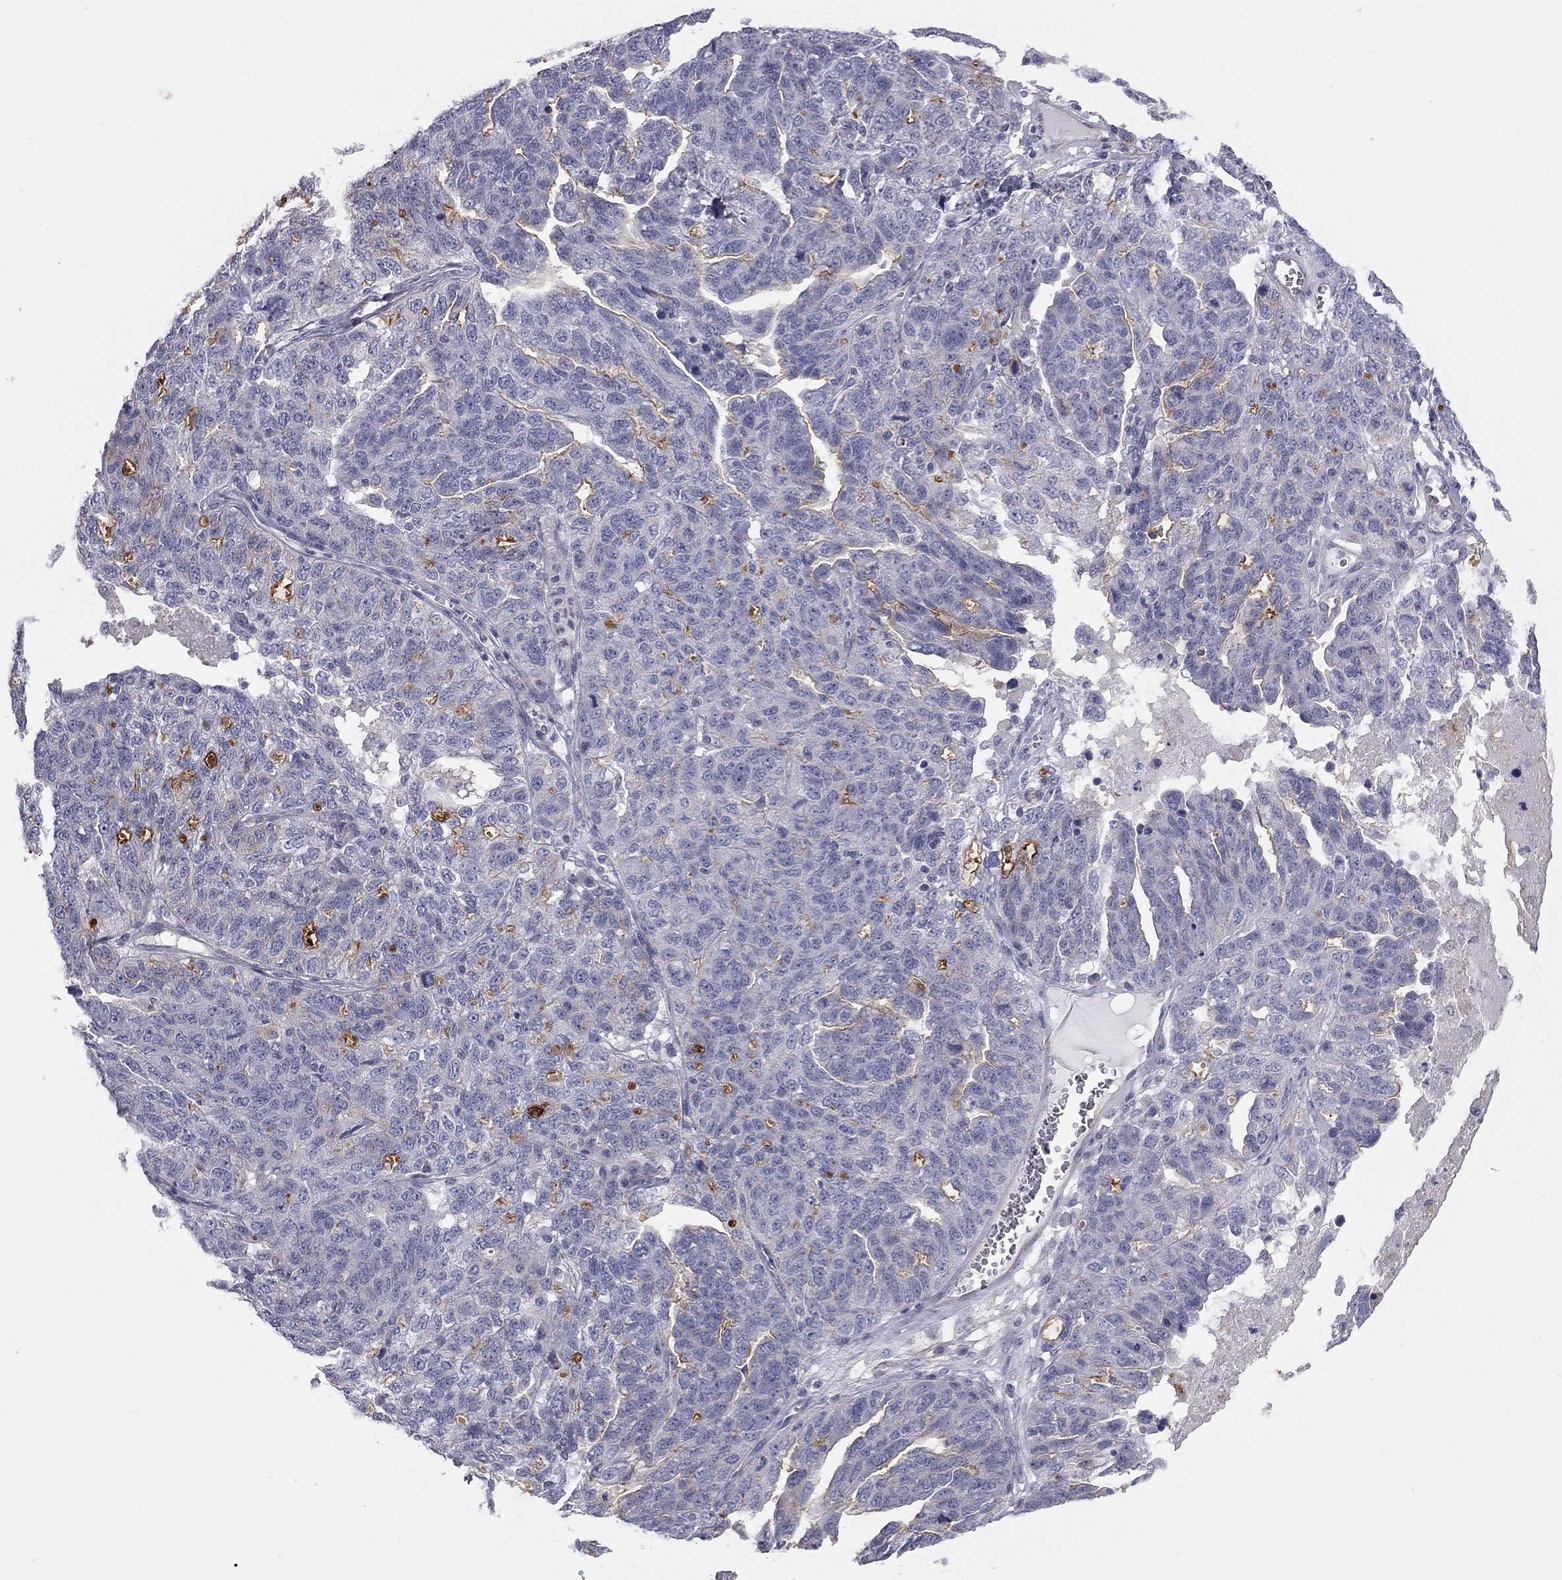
{"staining": {"intensity": "strong", "quantity": "<25%", "location": "cytoplasmic/membranous"}, "tissue": "ovarian cancer", "cell_type": "Tumor cells", "image_type": "cancer", "snomed": [{"axis": "morphology", "description": "Cystadenocarcinoma, serous, NOS"}, {"axis": "topography", "description": "Ovary"}], "caption": "High-power microscopy captured an immunohistochemistry histopathology image of ovarian cancer, revealing strong cytoplasmic/membranous positivity in approximately <25% of tumor cells.", "gene": "GPRC5B", "patient": {"sex": "female", "age": 71}}